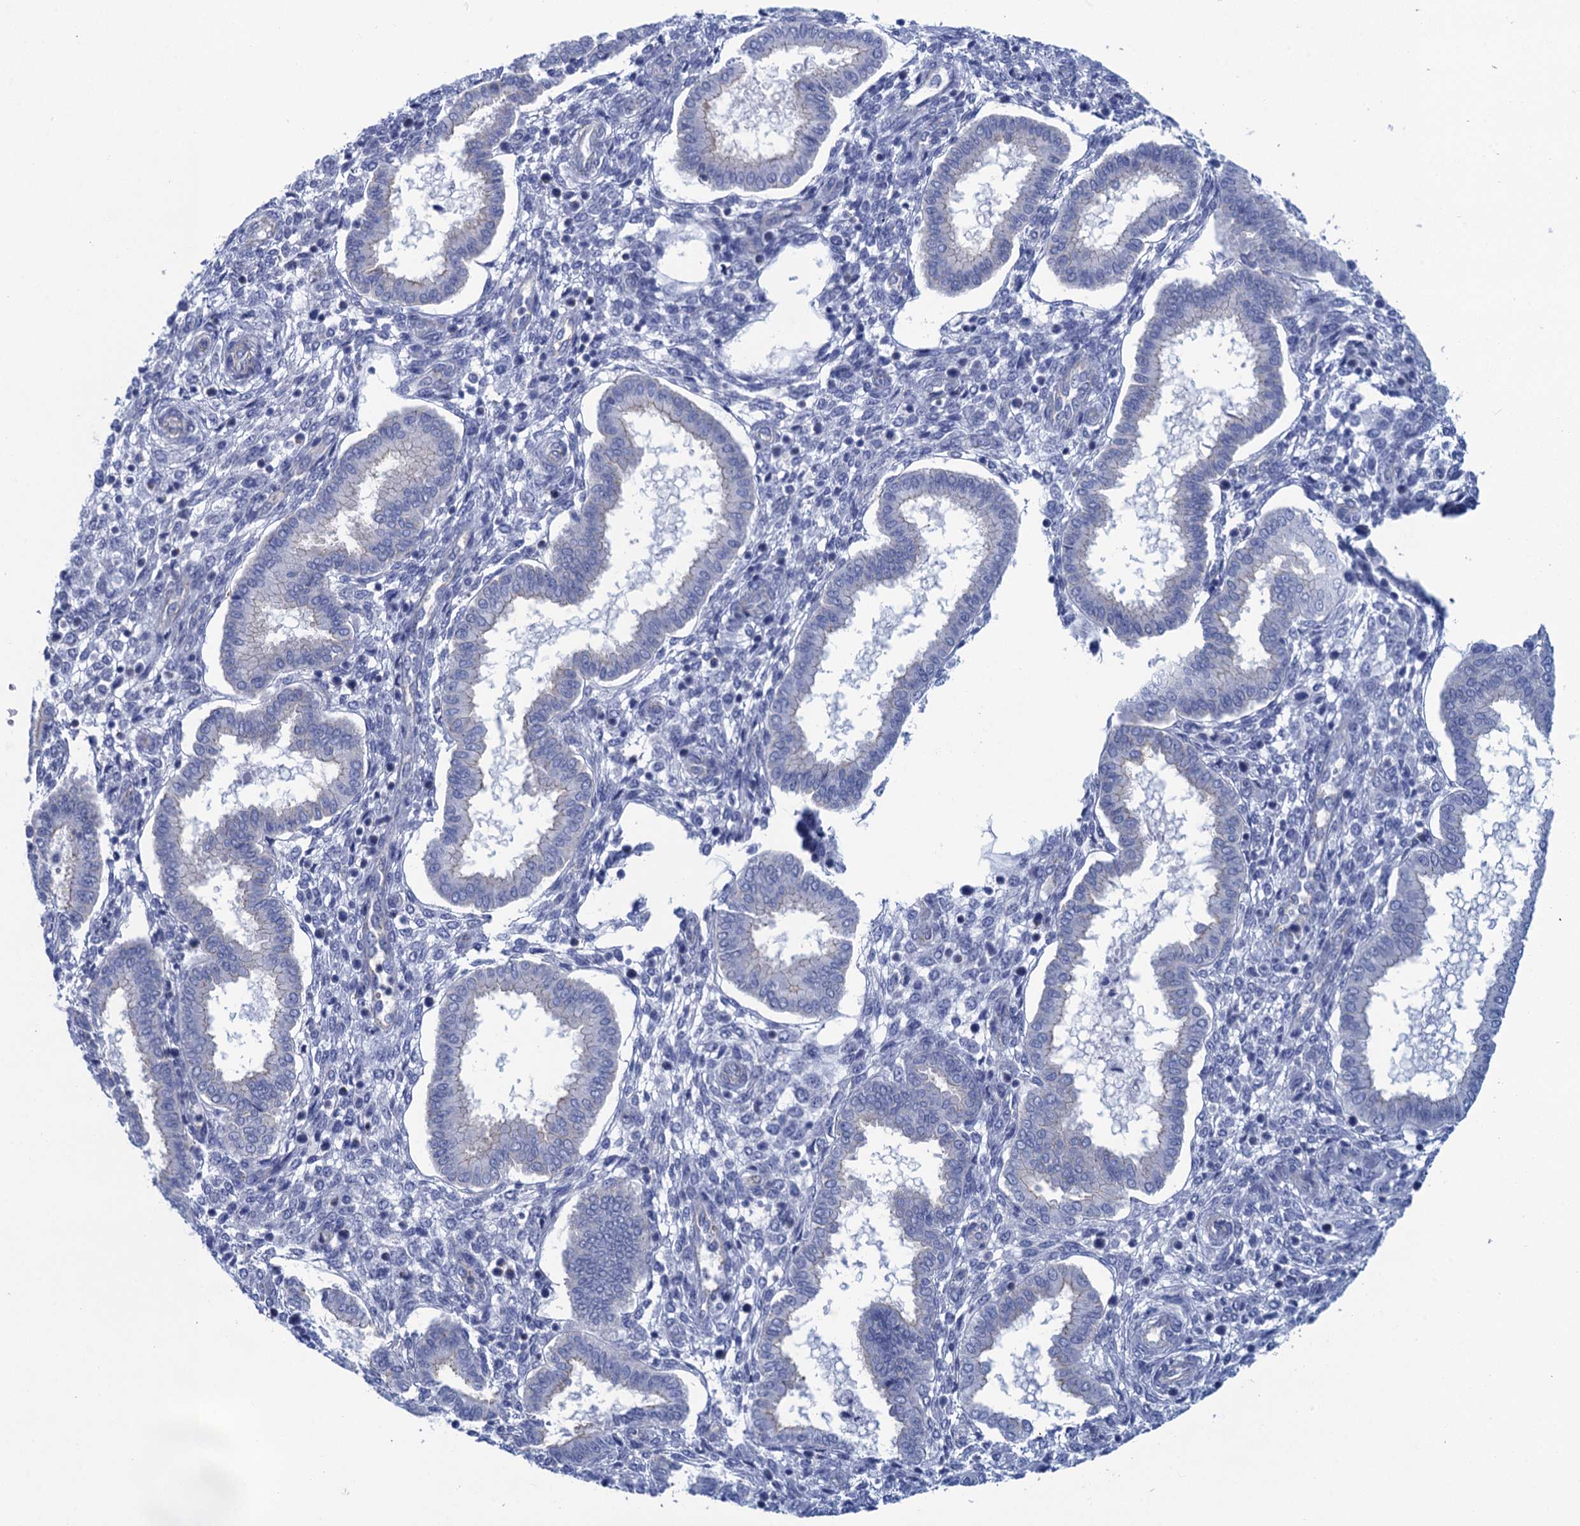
{"staining": {"intensity": "negative", "quantity": "none", "location": "none"}, "tissue": "endometrium", "cell_type": "Cells in endometrial stroma", "image_type": "normal", "snomed": [{"axis": "morphology", "description": "Normal tissue, NOS"}, {"axis": "topography", "description": "Endometrium"}], "caption": "Immunohistochemistry (IHC) of unremarkable human endometrium demonstrates no positivity in cells in endometrial stroma.", "gene": "CALML5", "patient": {"sex": "female", "age": 24}}